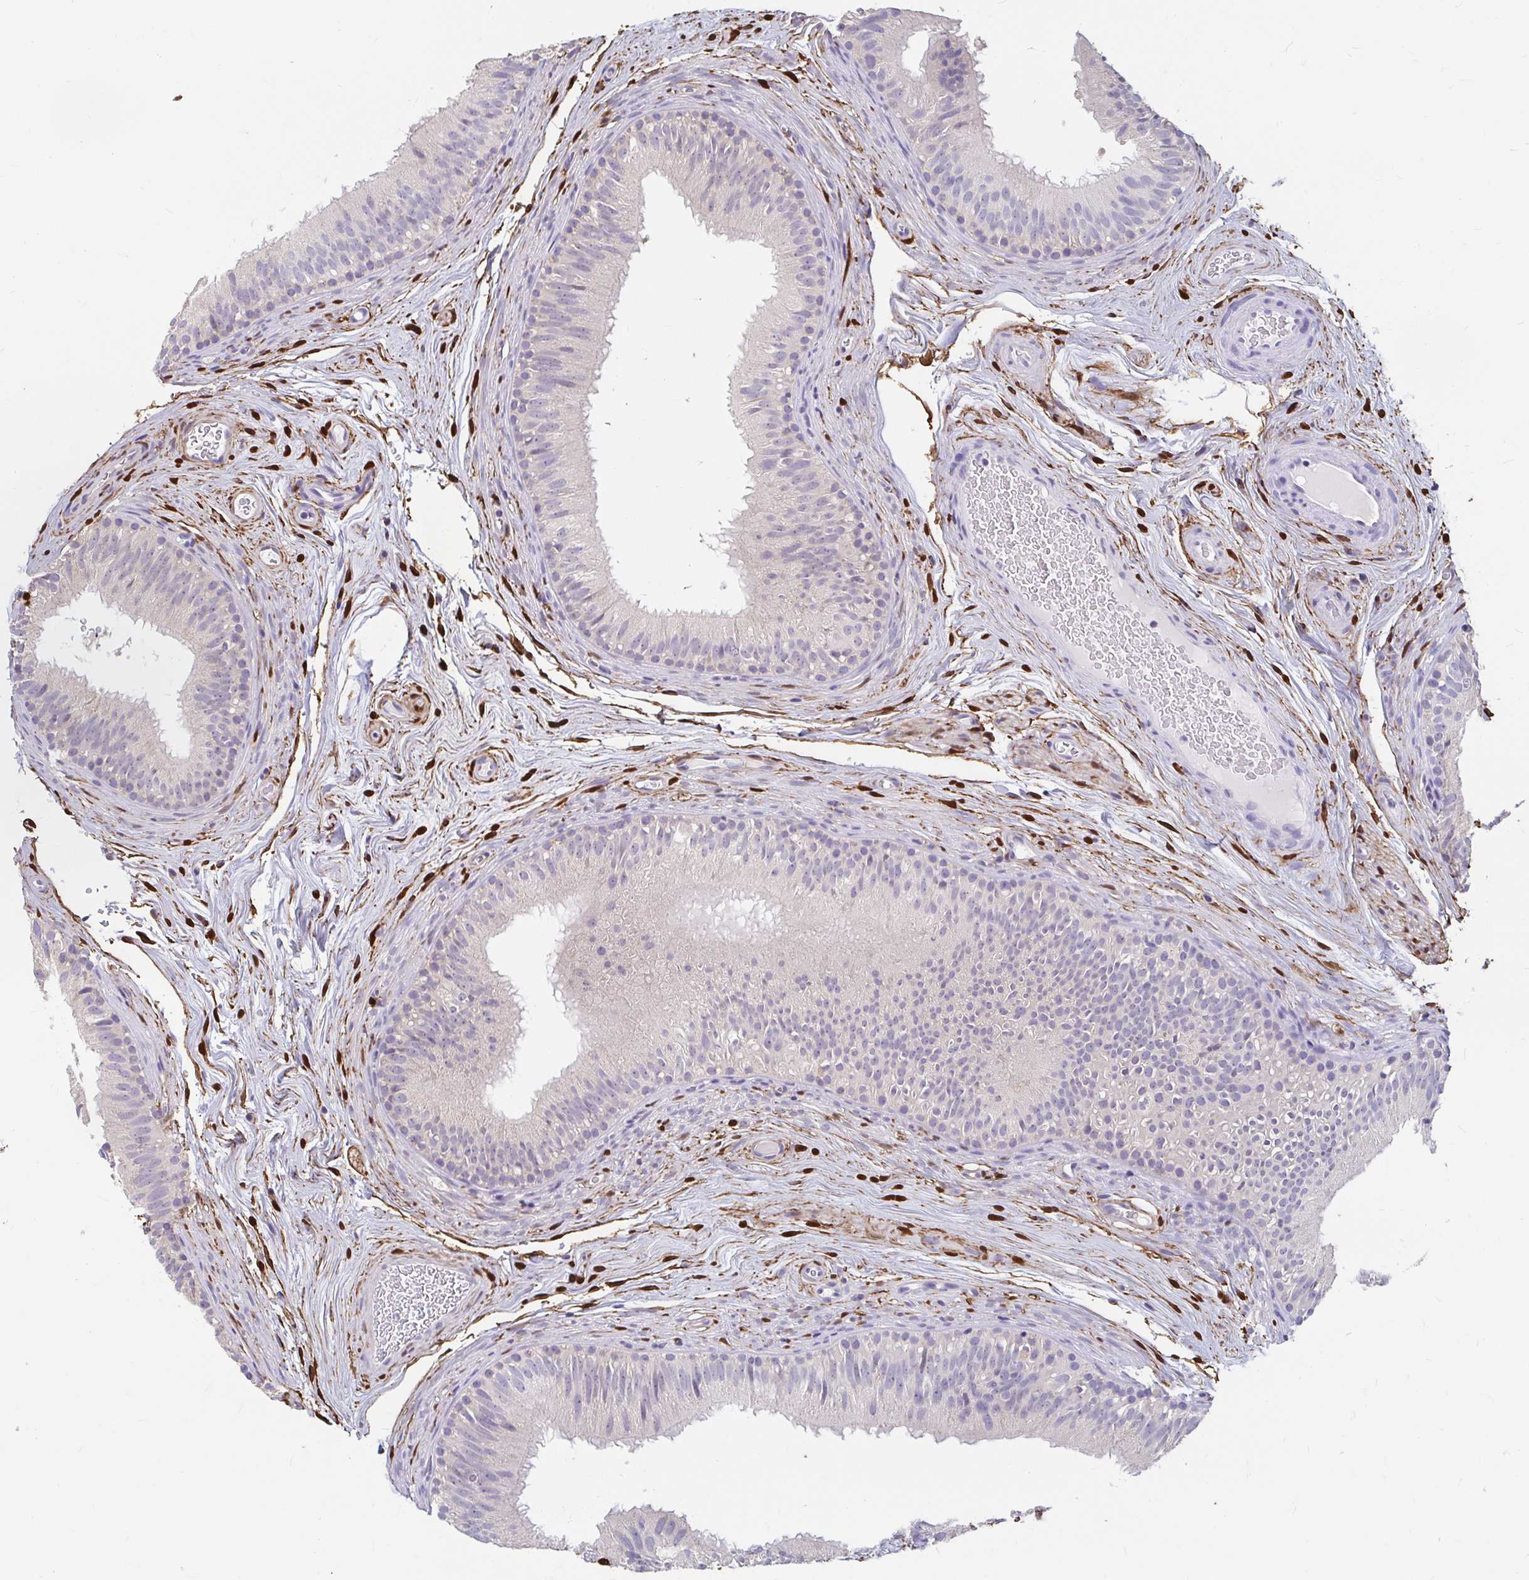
{"staining": {"intensity": "negative", "quantity": "none", "location": "none"}, "tissue": "epididymis", "cell_type": "Glandular cells", "image_type": "normal", "snomed": [{"axis": "morphology", "description": "Normal tissue, NOS"}, {"axis": "topography", "description": "Epididymis"}], "caption": "The micrograph shows no significant staining in glandular cells of epididymis.", "gene": "ADH1A", "patient": {"sex": "male", "age": 44}}